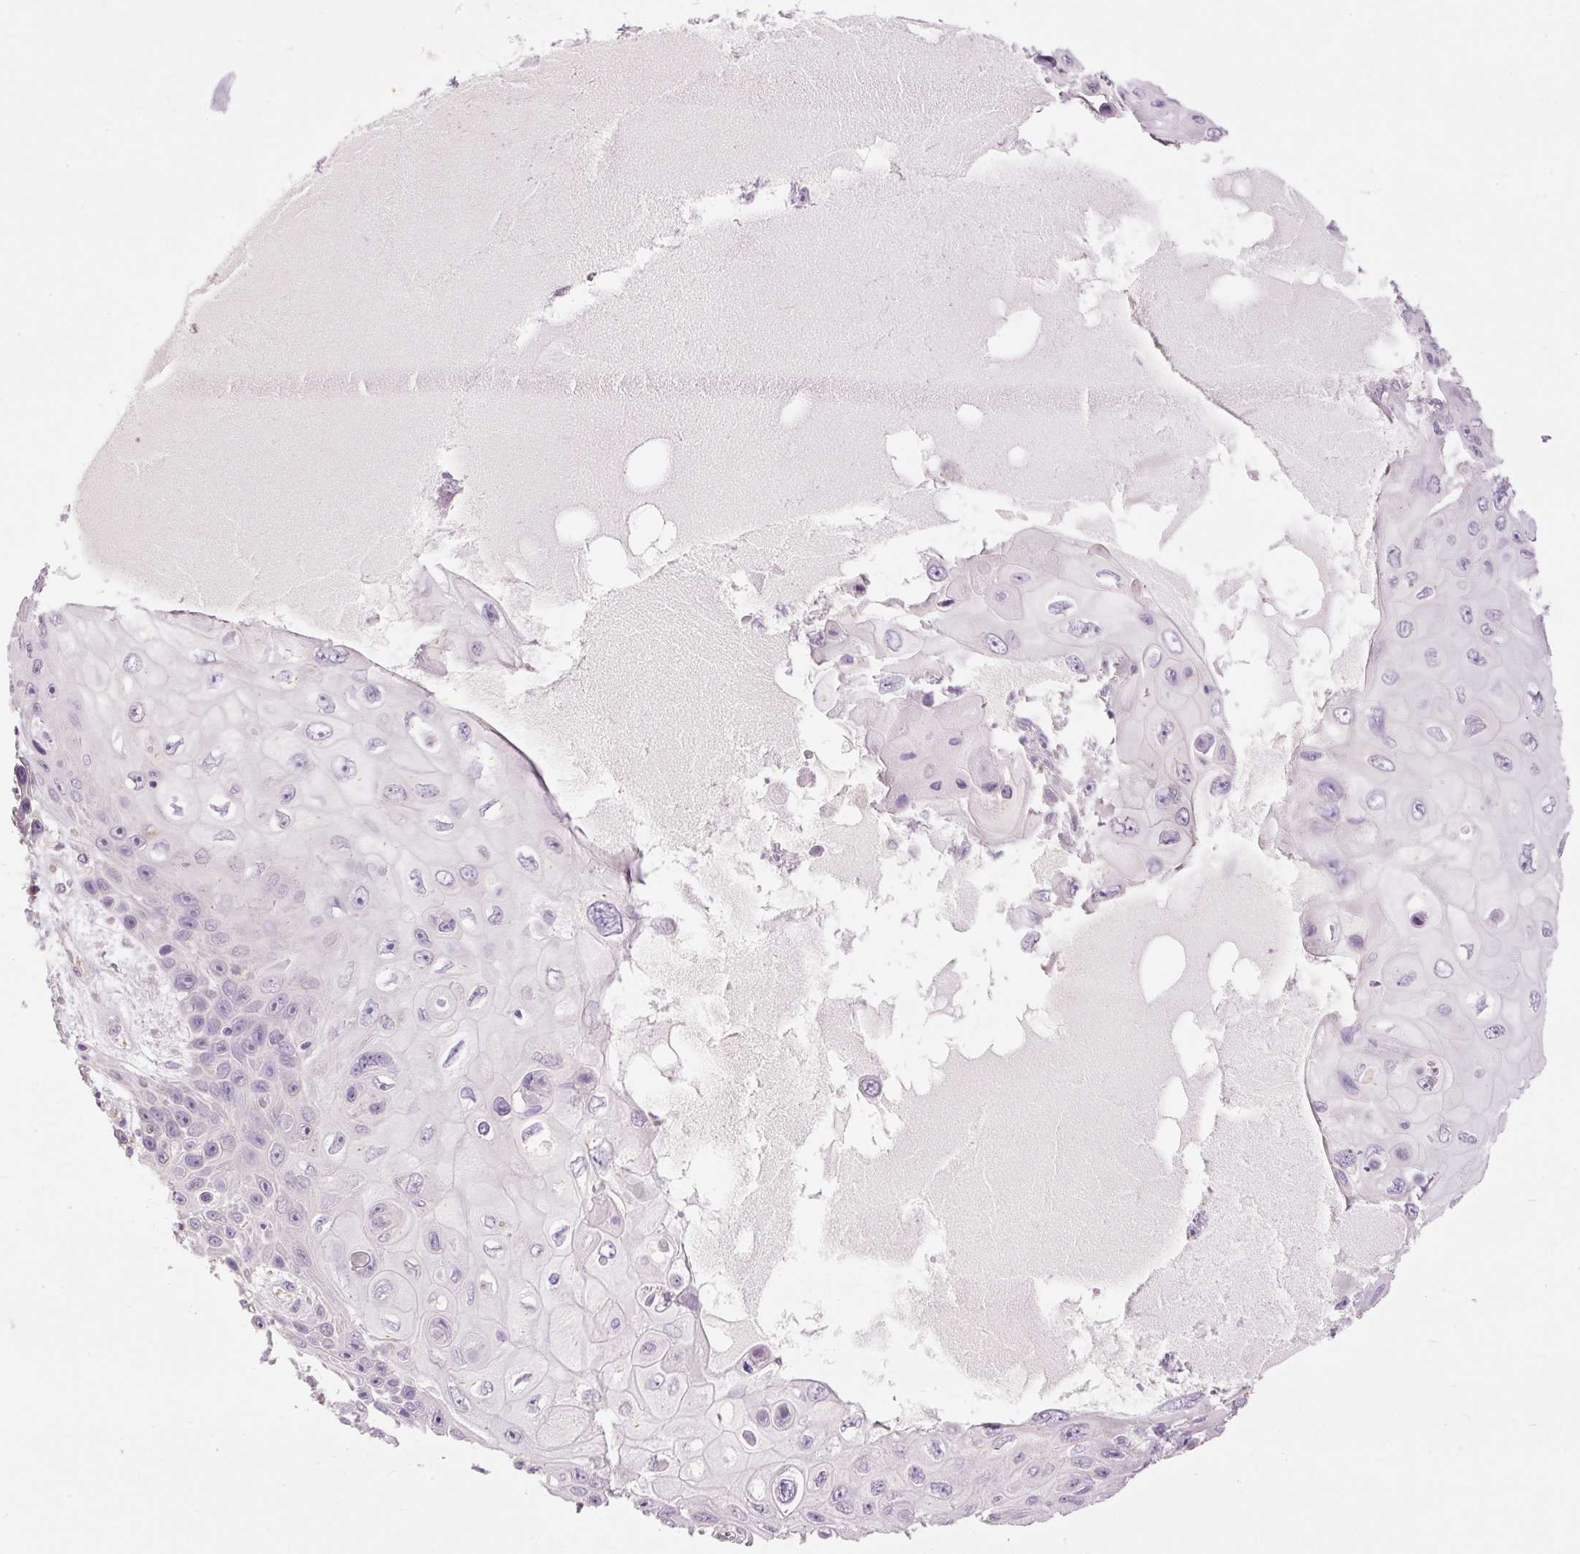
{"staining": {"intensity": "negative", "quantity": "none", "location": "none"}, "tissue": "skin cancer", "cell_type": "Tumor cells", "image_type": "cancer", "snomed": [{"axis": "morphology", "description": "Squamous cell carcinoma, NOS"}, {"axis": "topography", "description": "Skin"}], "caption": "DAB immunohistochemical staining of human squamous cell carcinoma (skin) displays no significant staining in tumor cells.", "gene": "PNPLA5", "patient": {"sex": "male", "age": 82}}